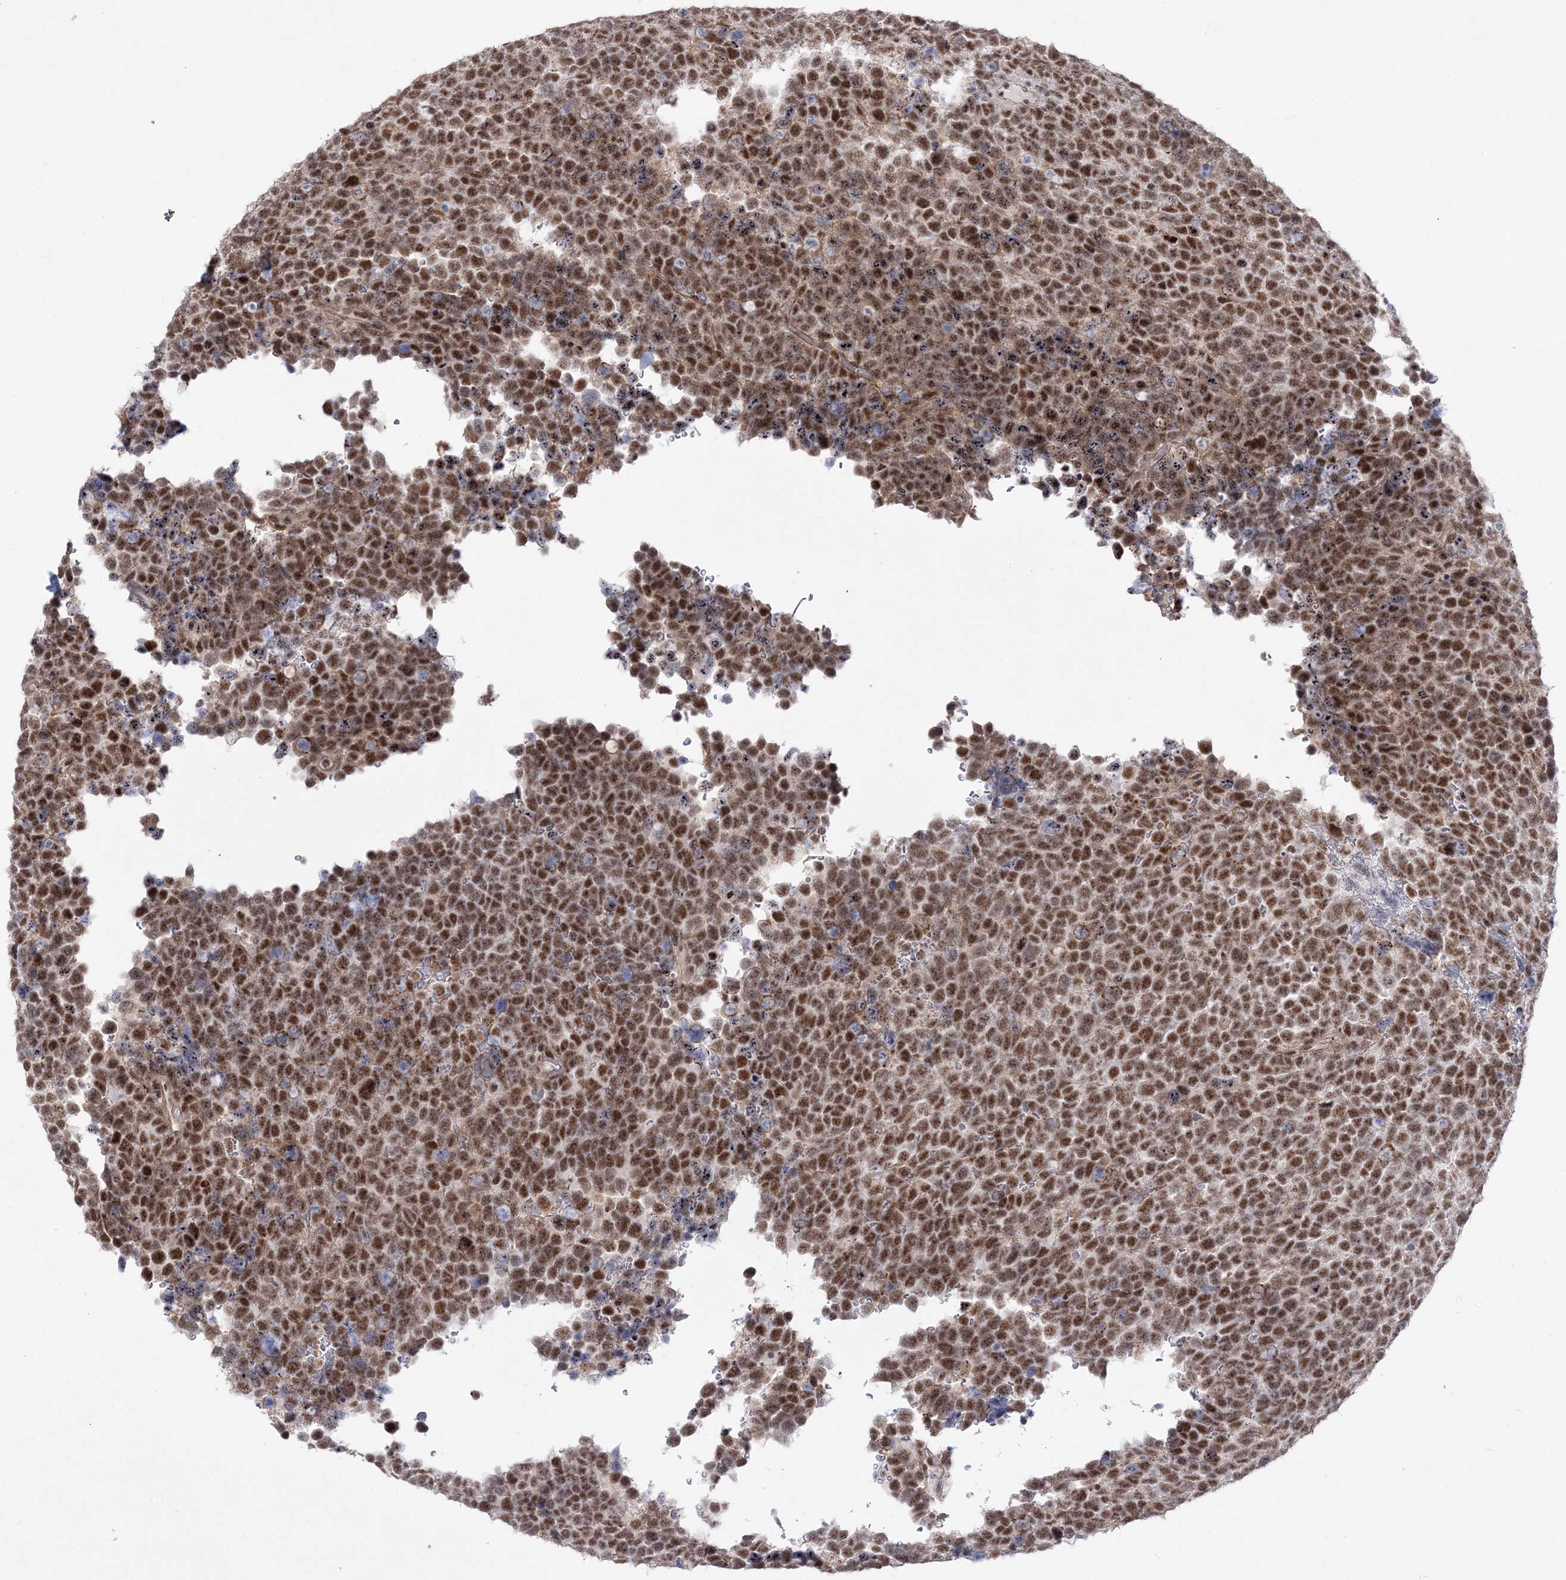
{"staining": {"intensity": "strong", "quantity": ">75%", "location": "nuclear"}, "tissue": "urothelial cancer", "cell_type": "Tumor cells", "image_type": "cancer", "snomed": [{"axis": "morphology", "description": "Urothelial carcinoma, High grade"}, {"axis": "topography", "description": "Urinary bladder"}], "caption": "Immunohistochemistry (IHC) image of human high-grade urothelial carcinoma stained for a protein (brown), which exhibits high levels of strong nuclear expression in approximately >75% of tumor cells.", "gene": "NSUN2", "patient": {"sex": "female", "age": 82}}